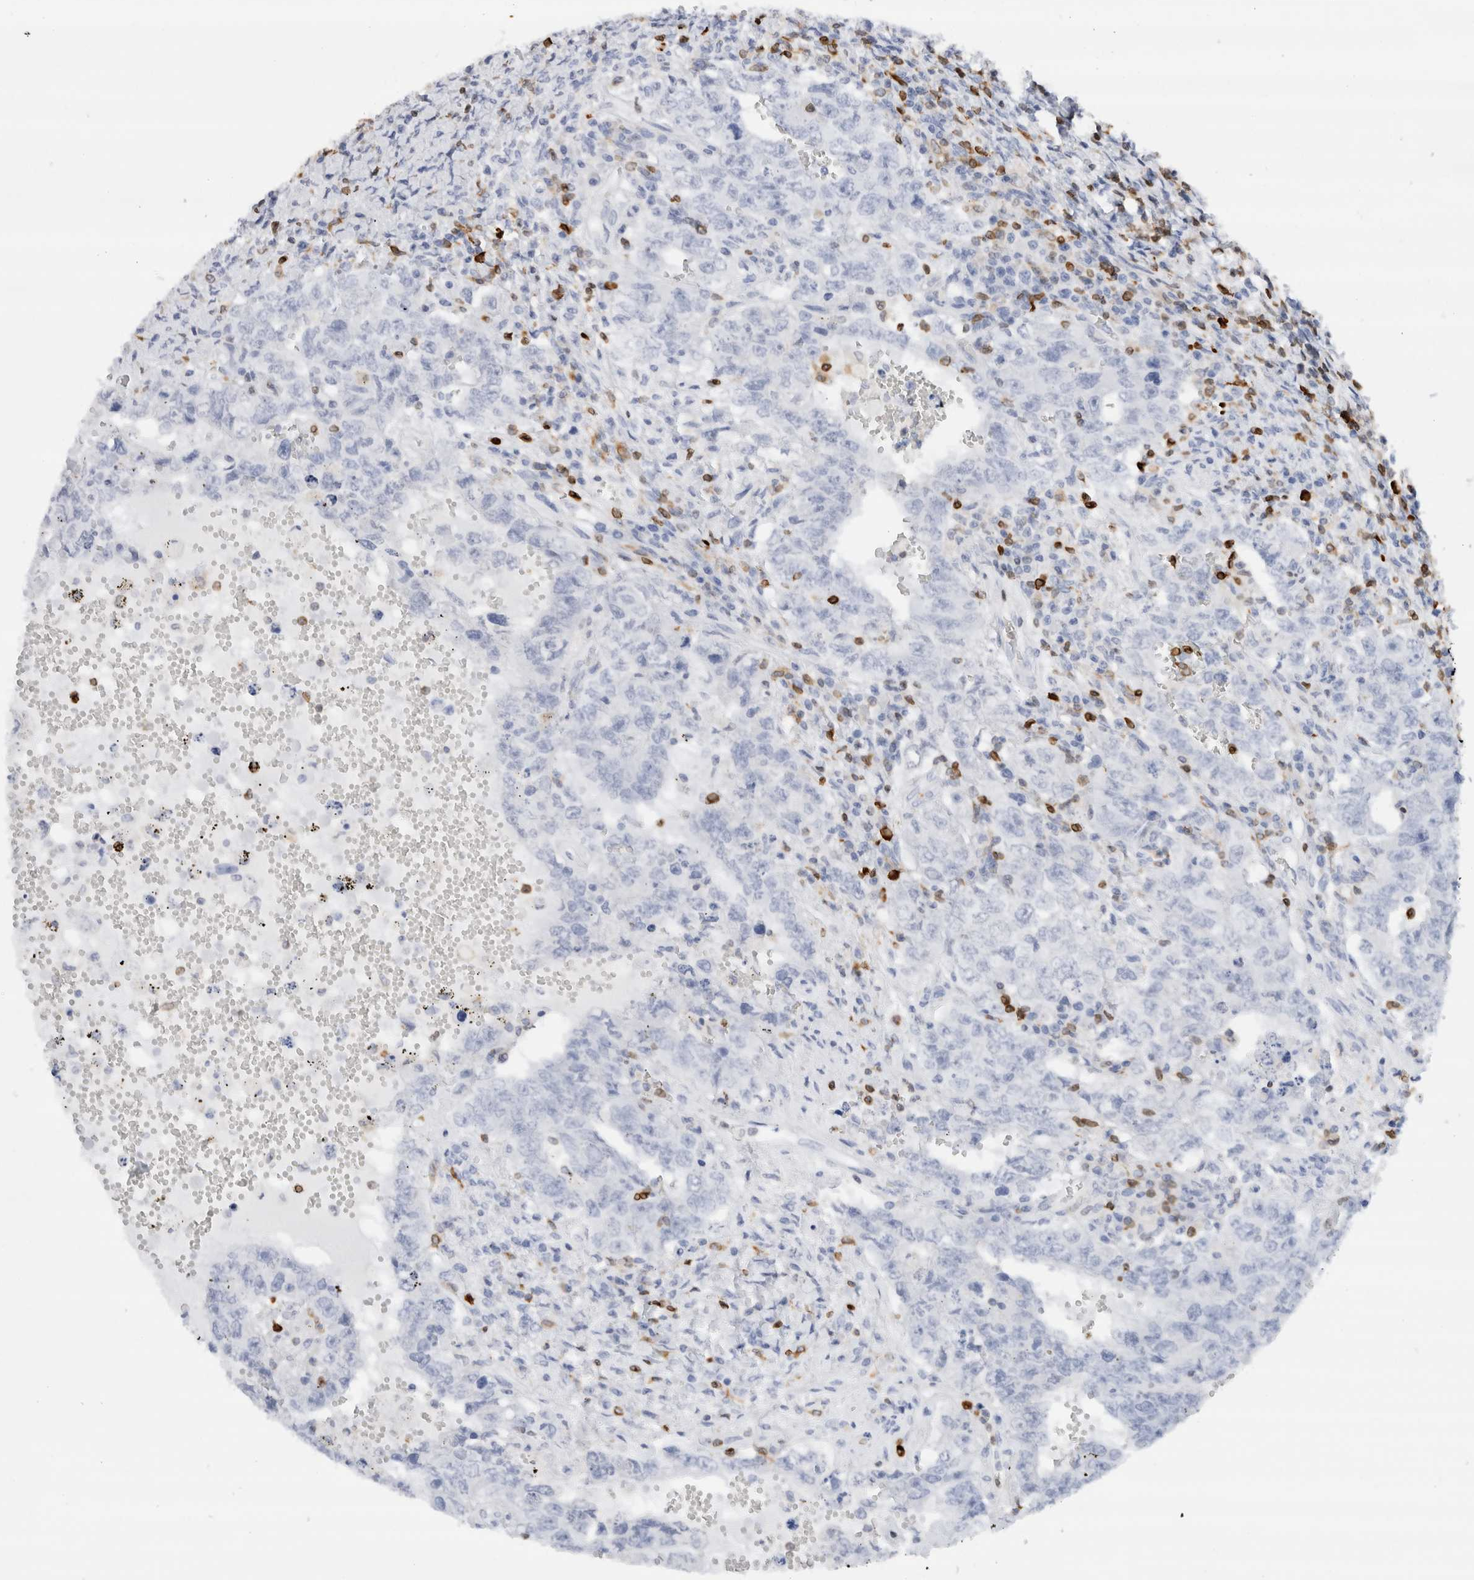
{"staining": {"intensity": "negative", "quantity": "none", "location": "none"}, "tissue": "testis cancer", "cell_type": "Tumor cells", "image_type": "cancer", "snomed": [{"axis": "morphology", "description": "Carcinoma, Embryonal, NOS"}, {"axis": "topography", "description": "Testis"}], "caption": "High magnification brightfield microscopy of testis cancer (embryonal carcinoma) stained with DAB (brown) and counterstained with hematoxylin (blue): tumor cells show no significant expression.", "gene": "ALOX5AP", "patient": {"sex": "male", "age": 26}}